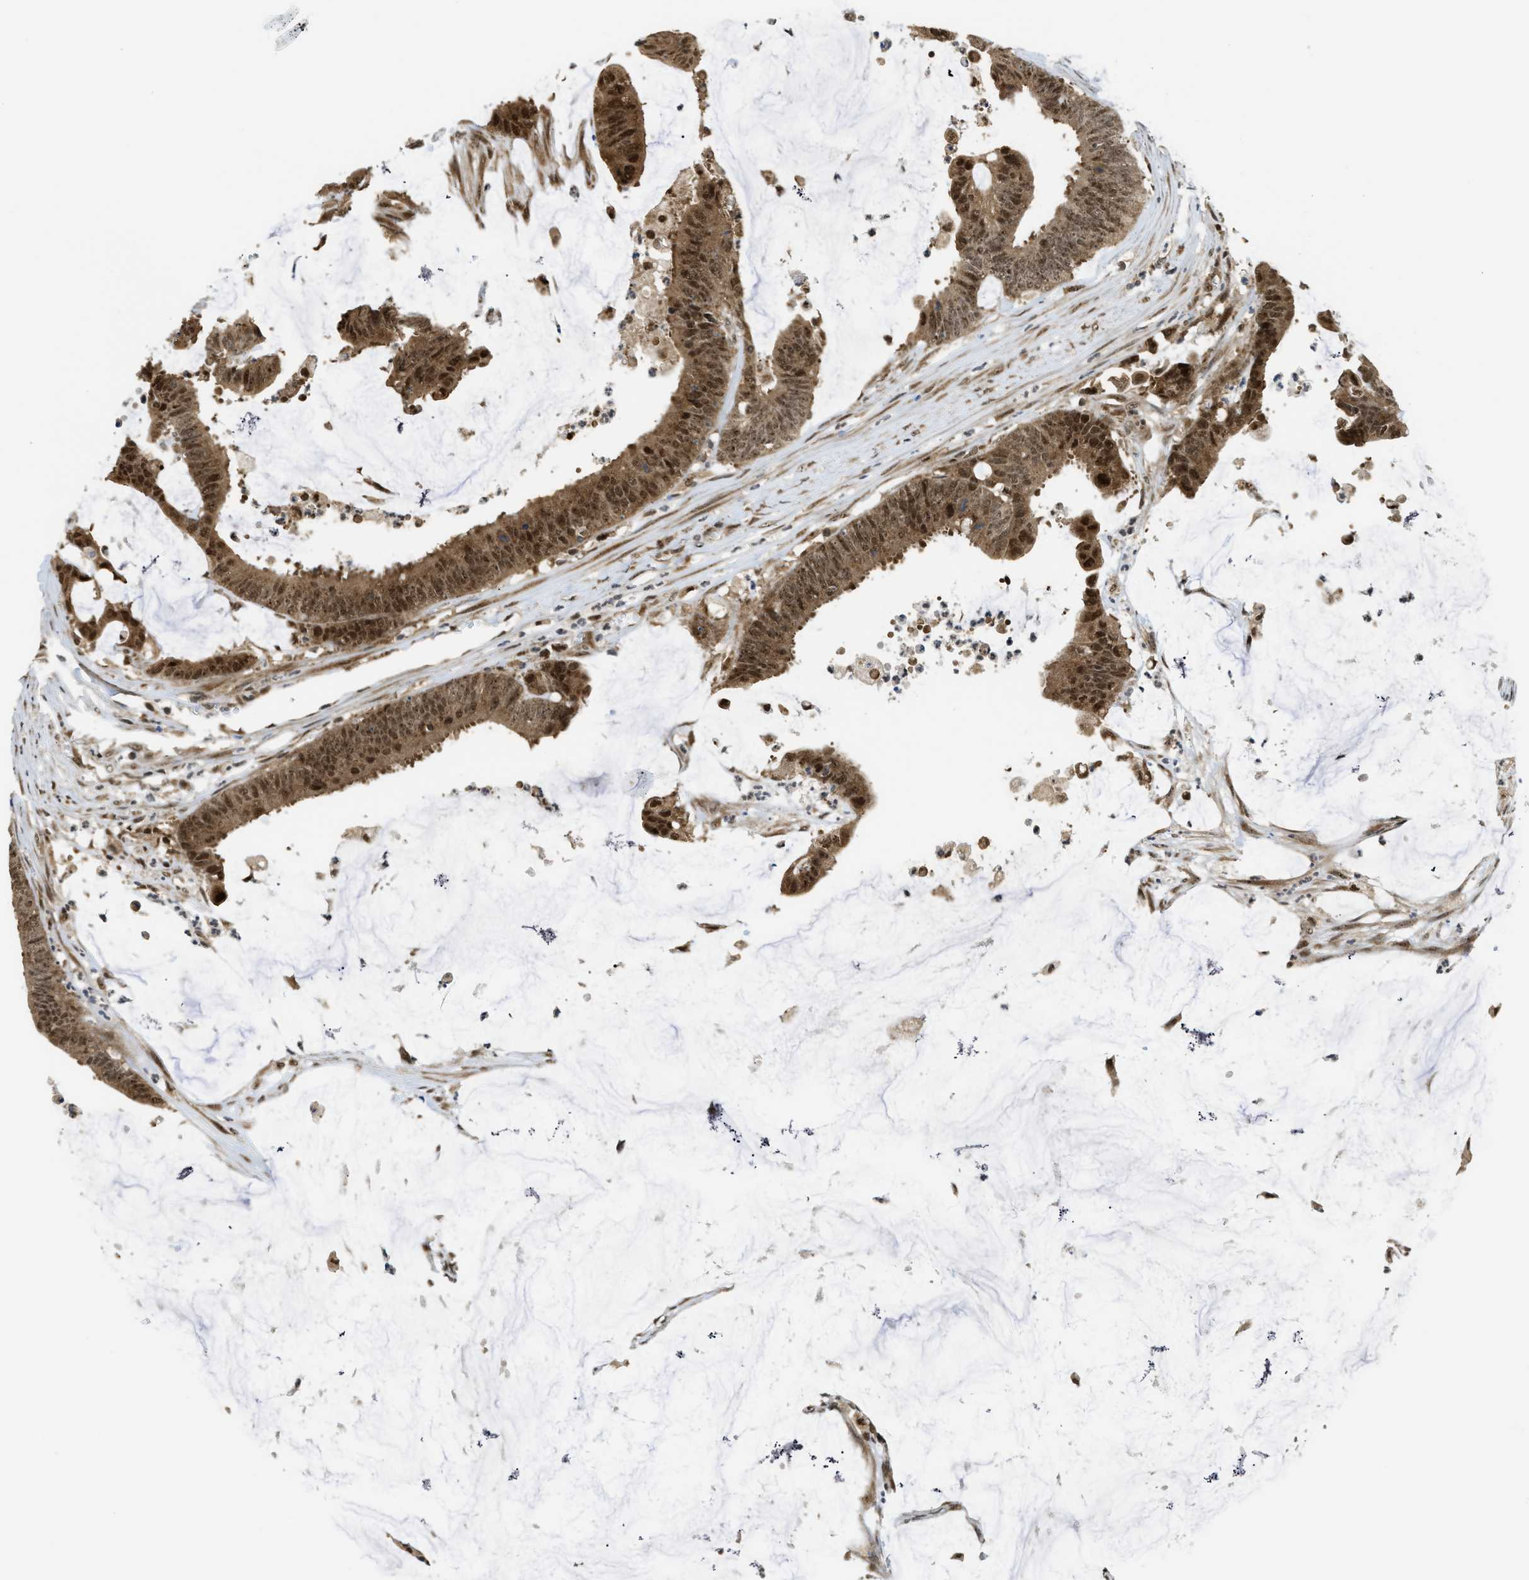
{"staining": {"intensity": "moderate", "quantity": ">75%", "location": "cytoplasmic/membranous,nuclear"}, "tissue": "colorectal cancer", "cell_type": "Tumor cells", "image_type": "cancer", "snomed": [{"axis": "morphology", "description": "Adenocarcinoma, NOS"}, {"axis": "topography", "description": "Rectum"}], "caption": "High-power microscopy captured an immunohistochemistry image of colorectal adenocarcinoma, revealing moderate cytoplasmic/membranous and nuclear expression in approximately >75% of tumor cells. Using DAB (3,3'-diaminobenzidine) (brown) and hematoxylin (blue) stains, captured at high magnification using brightfield microscopy.", "gene": "TACC1", "patient": {"sex": "female", "age": 66}}